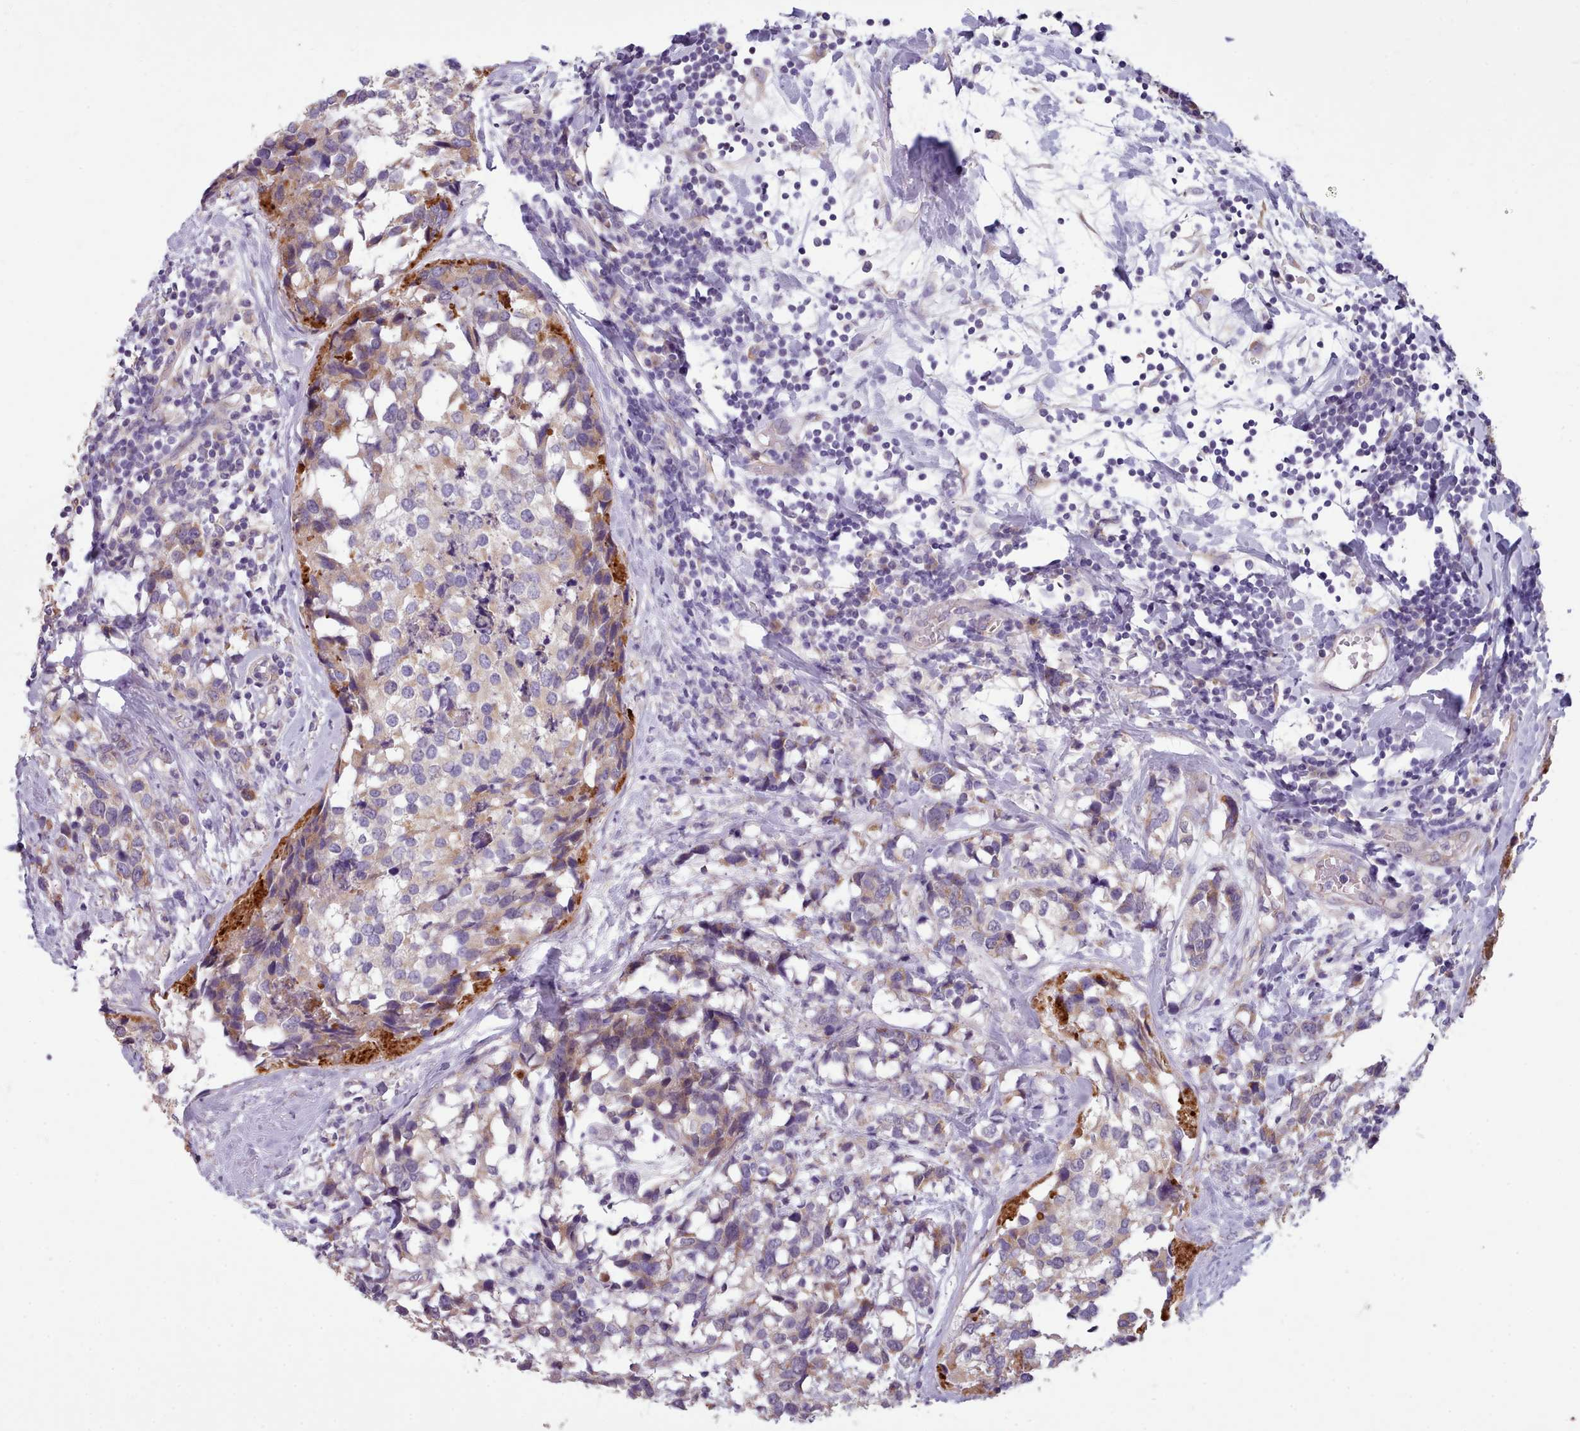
{"staining": {"intensity": "weak", "quantity": "<25%", "location": "cytoplasmic/membranous"}, "tissue": "breast cancer", "cell_type": "Tumor cells", "image_type": "cancer", "snomed": [{"axis": "morphology", "description": "Lobular carcinoma"}, {"axis": "topography", "description": "Breast"}], "caption": "The micrograph displays no staining of tumor cells in breast cancer.", "gene": "DPF1", "patient": {"sex": "female", "age": 59}}